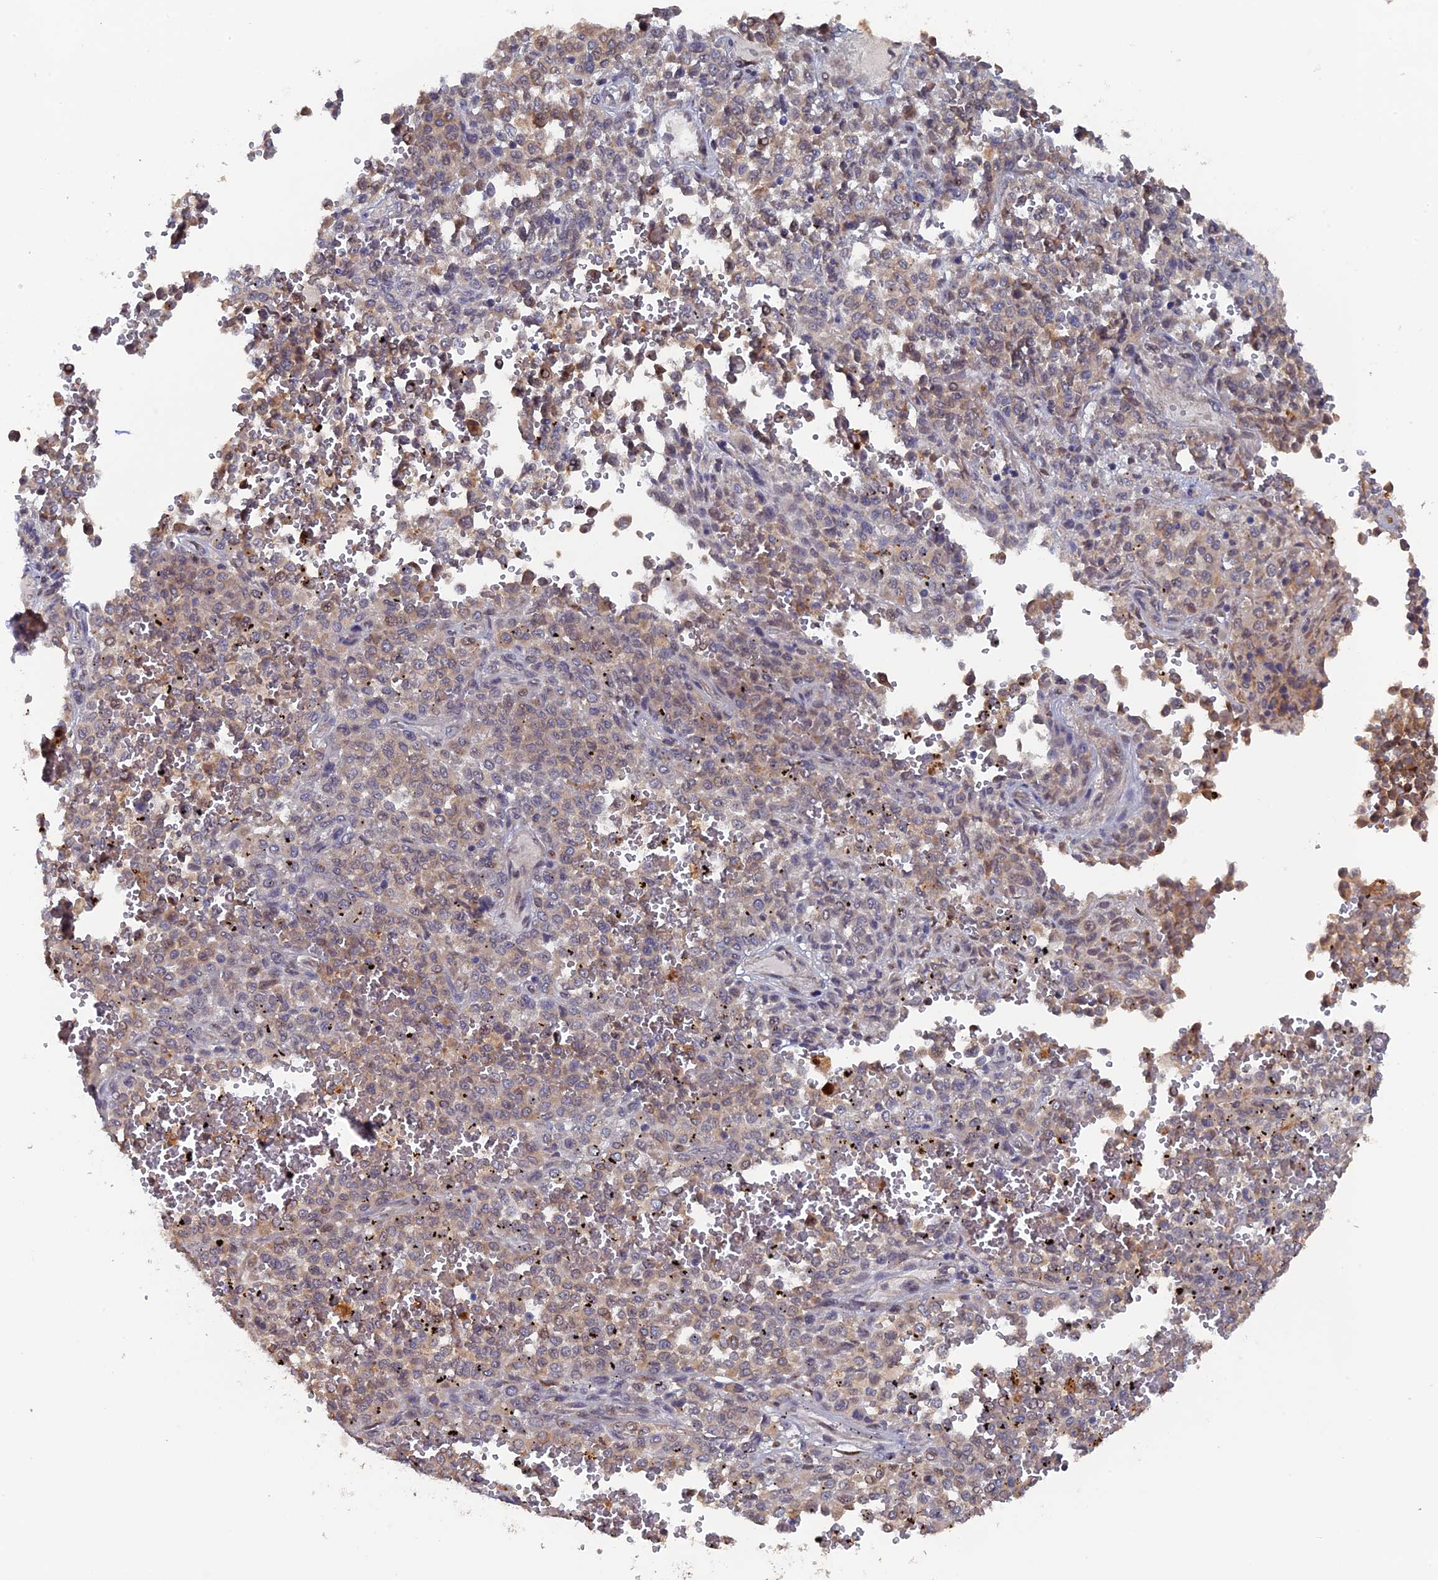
{"staining": {"intensity": "weak", "quantity": ">75%", "location": "cytoplasmic/membranous"}, "tissue": "melanoma", "cell_type": "Tumor cells", "image_type": "cancer", "snomed": [{"axis": "morphology", "description": "Malignant melanoma, Metastatic site"}, {"axis": "topography", "description": "Pancreas"}], "caption": "Immunohistochemistry micrograph of neoplastic tissue: melanoma stained using IHC reveals low levels of weak protein expression localized specifically in the cytoplasmic/membranous of tumor cells, appearing as a cytoplasmic/membranous brown color.", "gene": "VPS37C", "patient": {"sex": "female", "age": 30}}